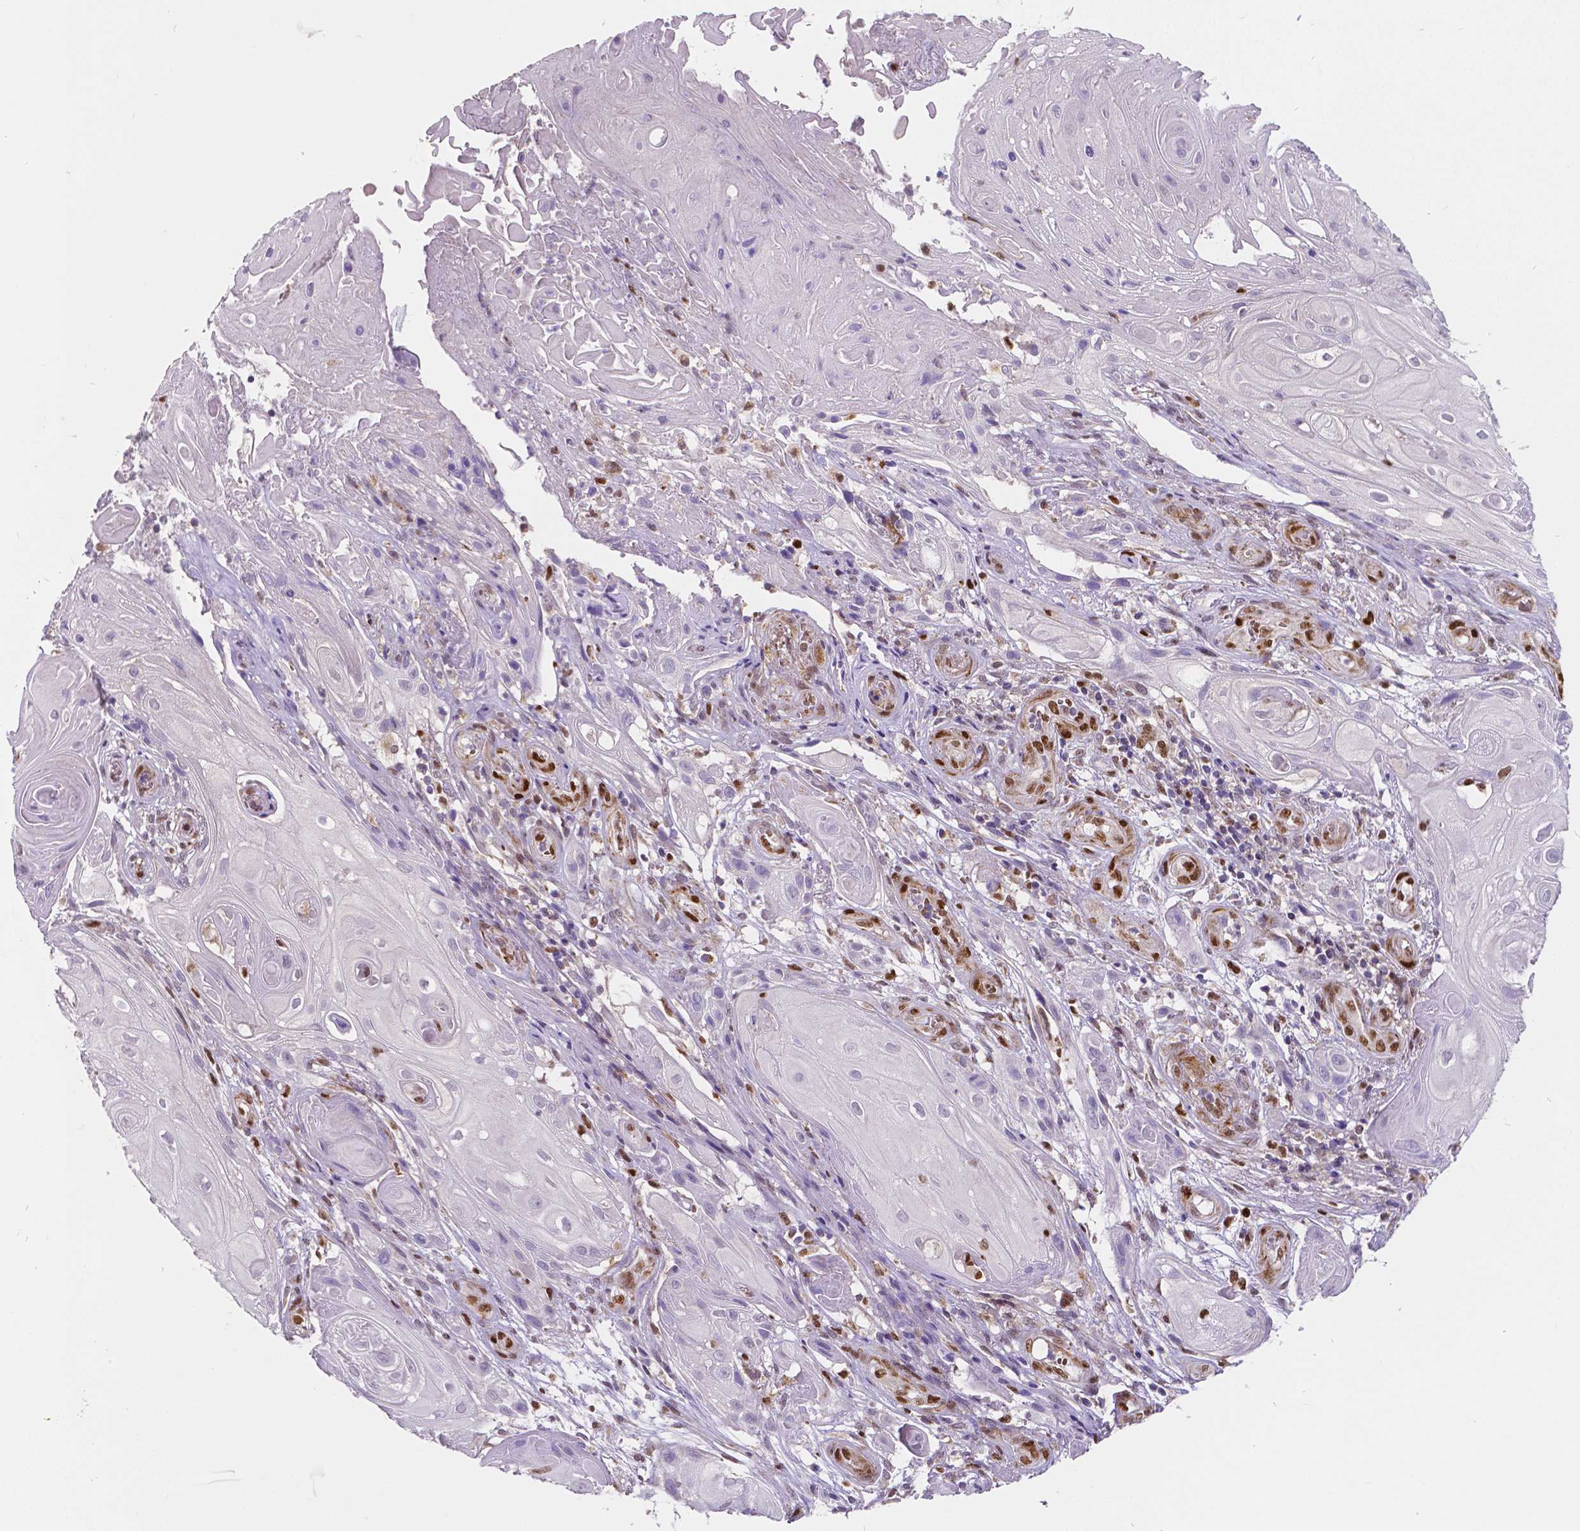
{"staining": {"intensity": "negative", "quantity": "none", "location": "none"}, "tissue": "skin cancer", "cell_type": "Tumor cells", "image_type": "cancer", "snomed": [{"axis": "morphology", "description": "Squamous cell carcinoma, NOS"}, {"axis": "topography", "description": "Skin"}], "caption": "High power microscopy histopathology image of an immunohistochemistry (IHC) photomicrograph of skin squamous cell carcinoma, revealing no significant staining in tumor cells.", "gene": "MEF2C", "patient": {"sex": "male", "age": 62}}